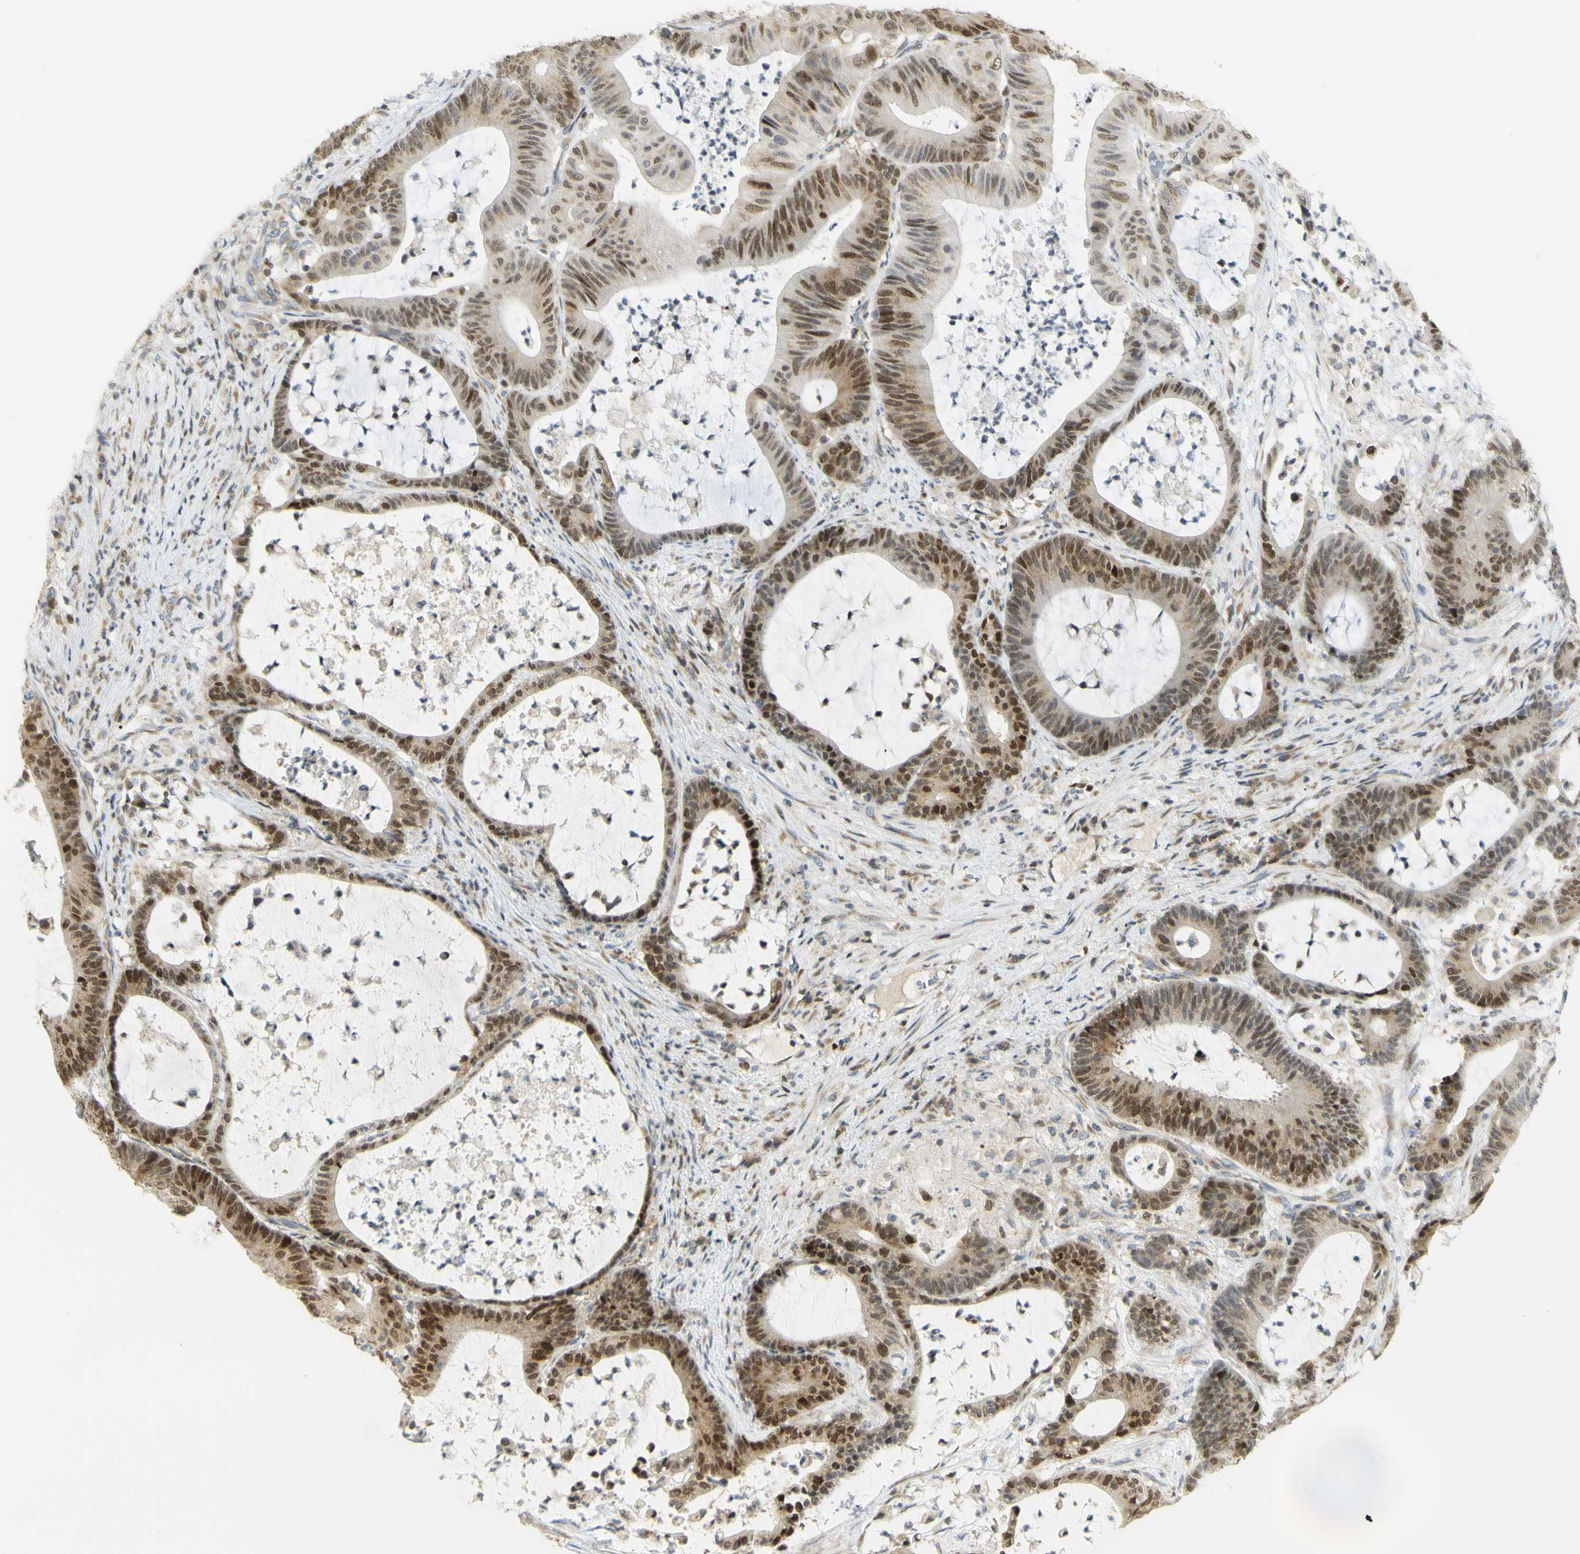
{"staining": {"intensity": "moderate", "quantity": ">75%", "location": "cytoplasmic/membranous,nuclear"}, "tissue": "colorectal cancer", "cell_type": "Tumor cells", "image_type": "cancer", "snomed": [{"axis": "morphology", "description": "Adenocarcinoma, NOS"}, {"axis": "topography", "description": "Colon"}], "caption": "A photomicrograph of colorectal cancer stained for a protein demonstrates moderate cytoplasmic/membranous and nuclear brown staining in tumor cells.", "gene": "KIF11", "patient": {"sex": "female", "age": 84}}